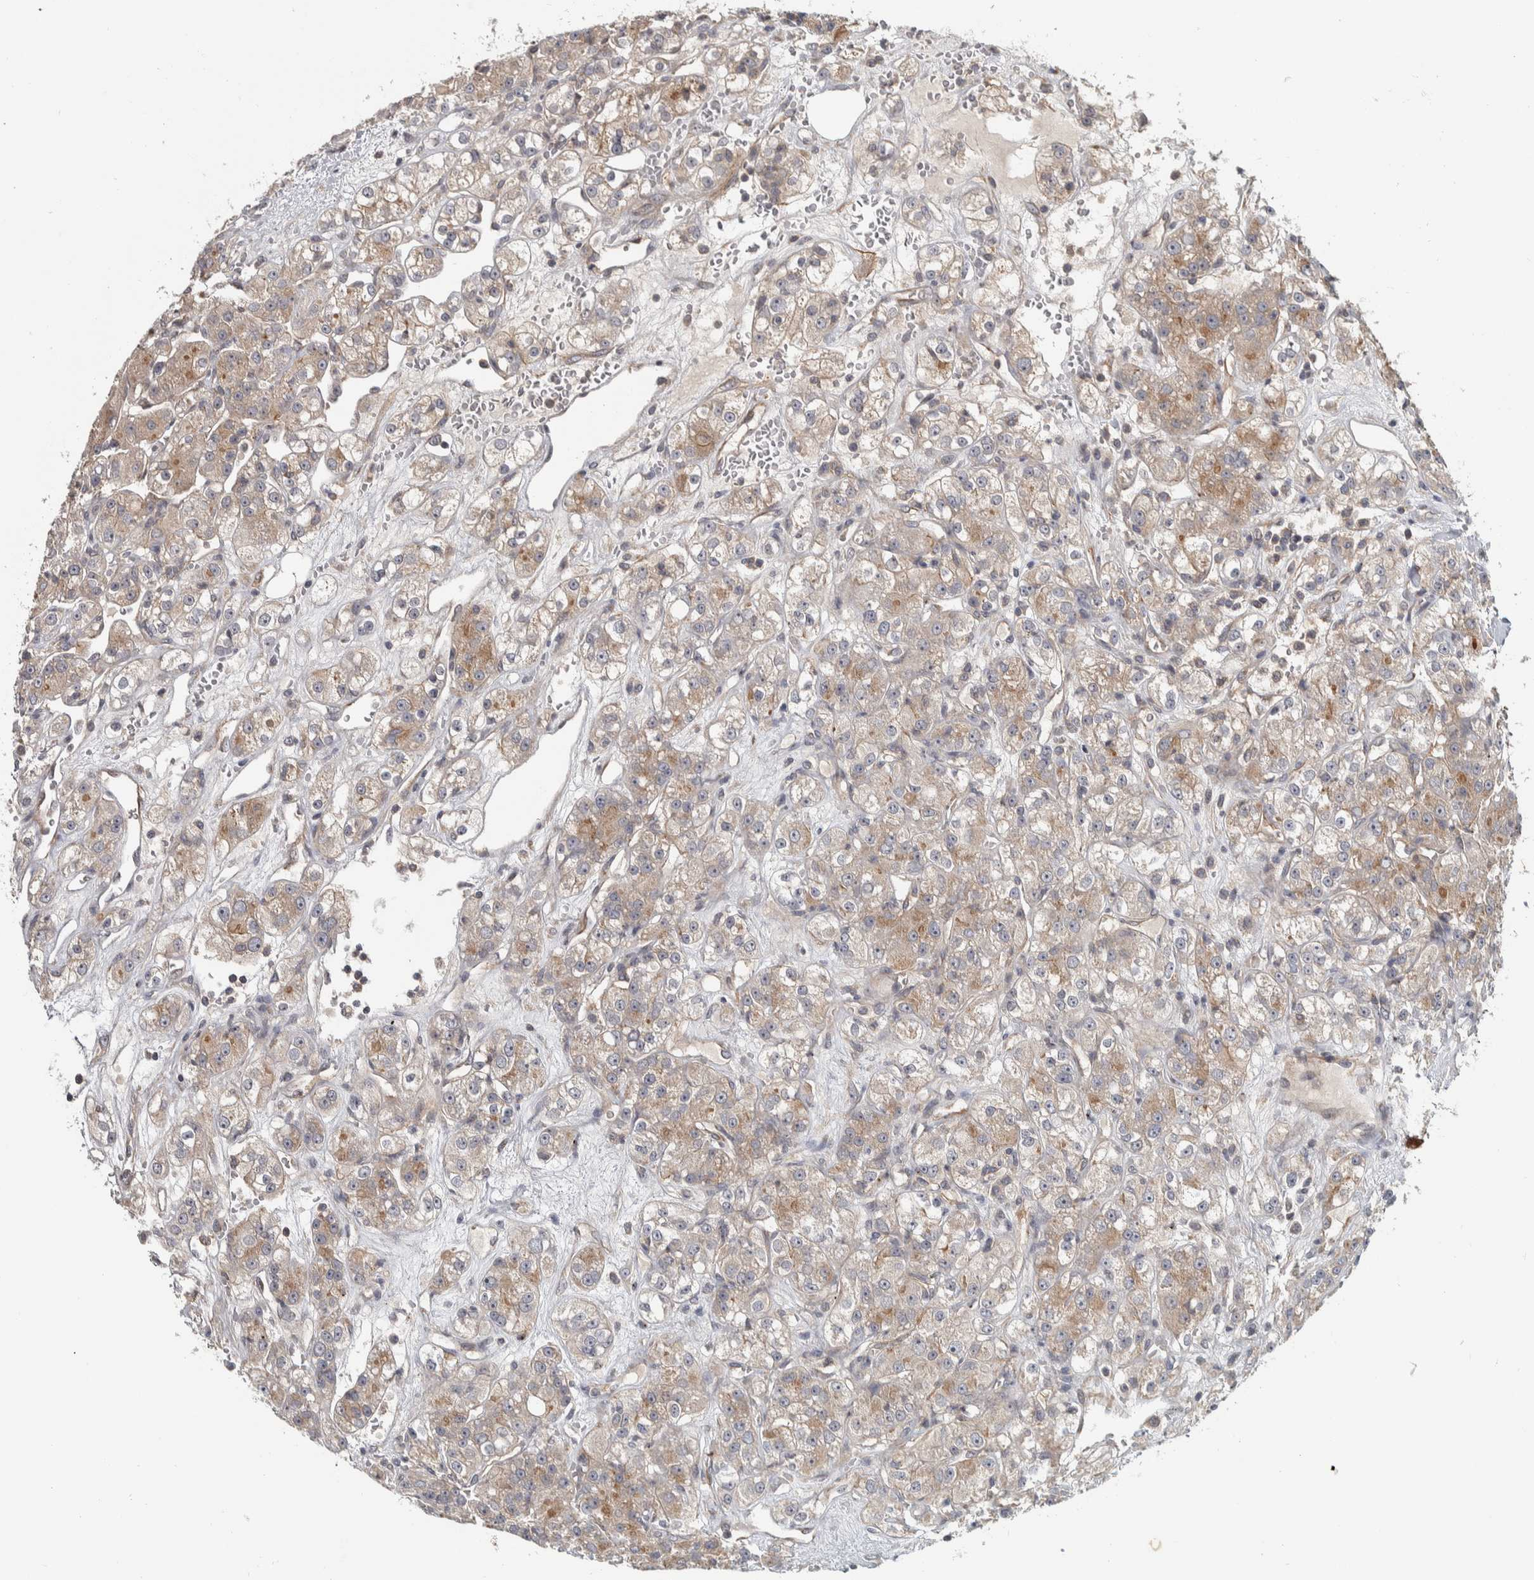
{"staining": {"intensity": "moderate", "quantity": "25%-75%", "location": "cytoplasmic/membranous"}, "tissue": "renal cancer", "cell_type": "Tumor cells", "image_type": "cancer", "snomed": [{"axis": "morphology", "description": "Normal tissue, NOS"}, {"axis": "morphology", "description": "Adenocarcinoma, NOS"}, {"axis": "topography", "description": "Kidney"}], "caption": "A brown stain labels moderate cytoplasmic/membranous positivity of a protein in renal adenocarcinoma tumor cells.", "gene": "CHMP4C", "patient": {"sex": "male", "age": 61}}